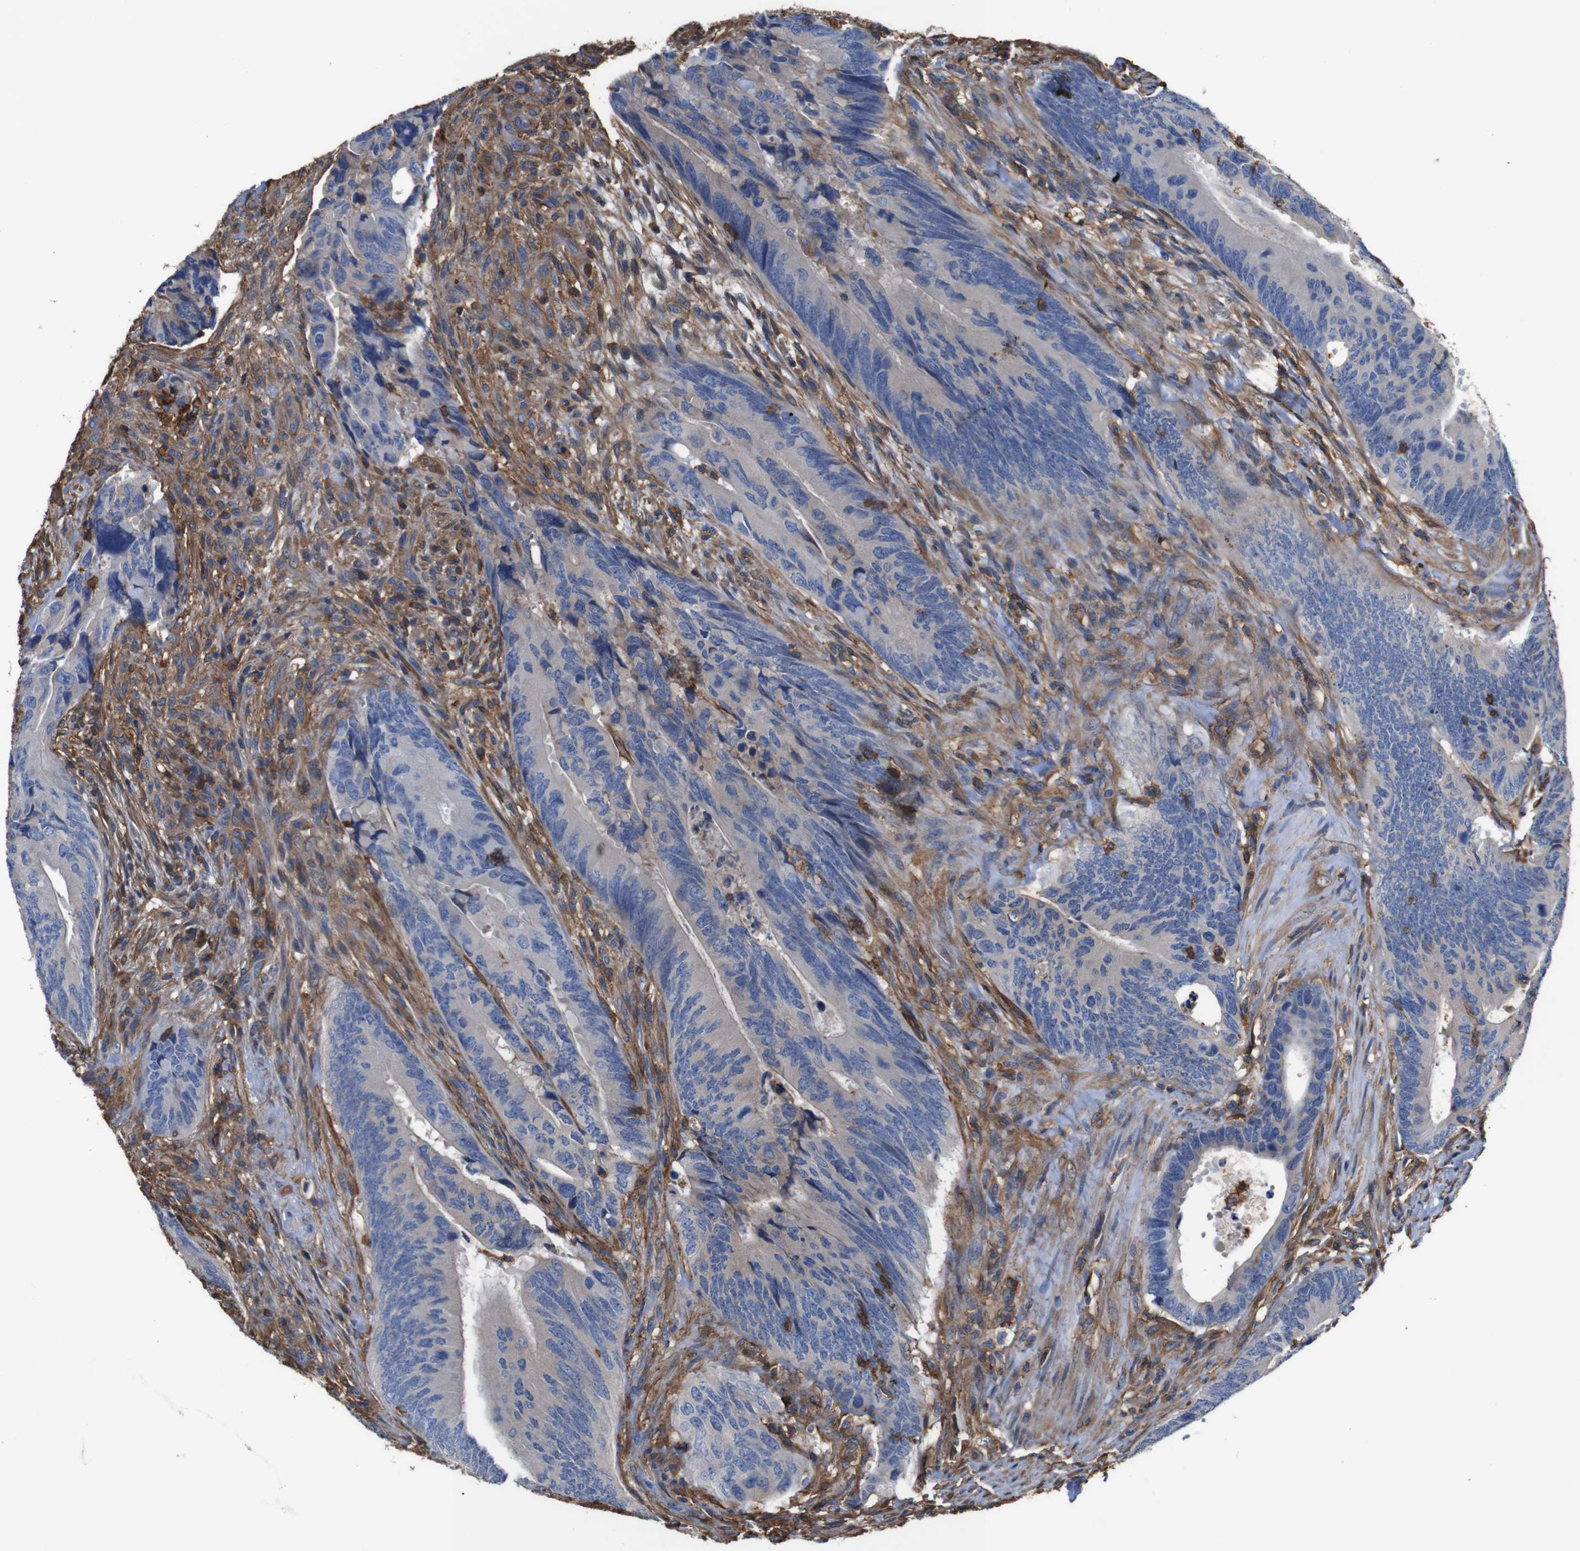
{"staining": {"intensity": "negative", "quantity": "none", "location": "none"}, "tissue": "colorectal cancer", "cell_type": "Tumor cells", "image_type": "cancer", "snomed": [{"axis": "morphology", "description": "Normal tissue, NOS"}, {"axis": "morphology", "description": "Adenocarcinoma, NOS"}, {"axis": "topography", "description": "Colon"}], "caption": "Tumor cells show no significant expression in colorectal cancer.", "gene": "PI4KA", "patient": {"sex": "male", "age": 56}}